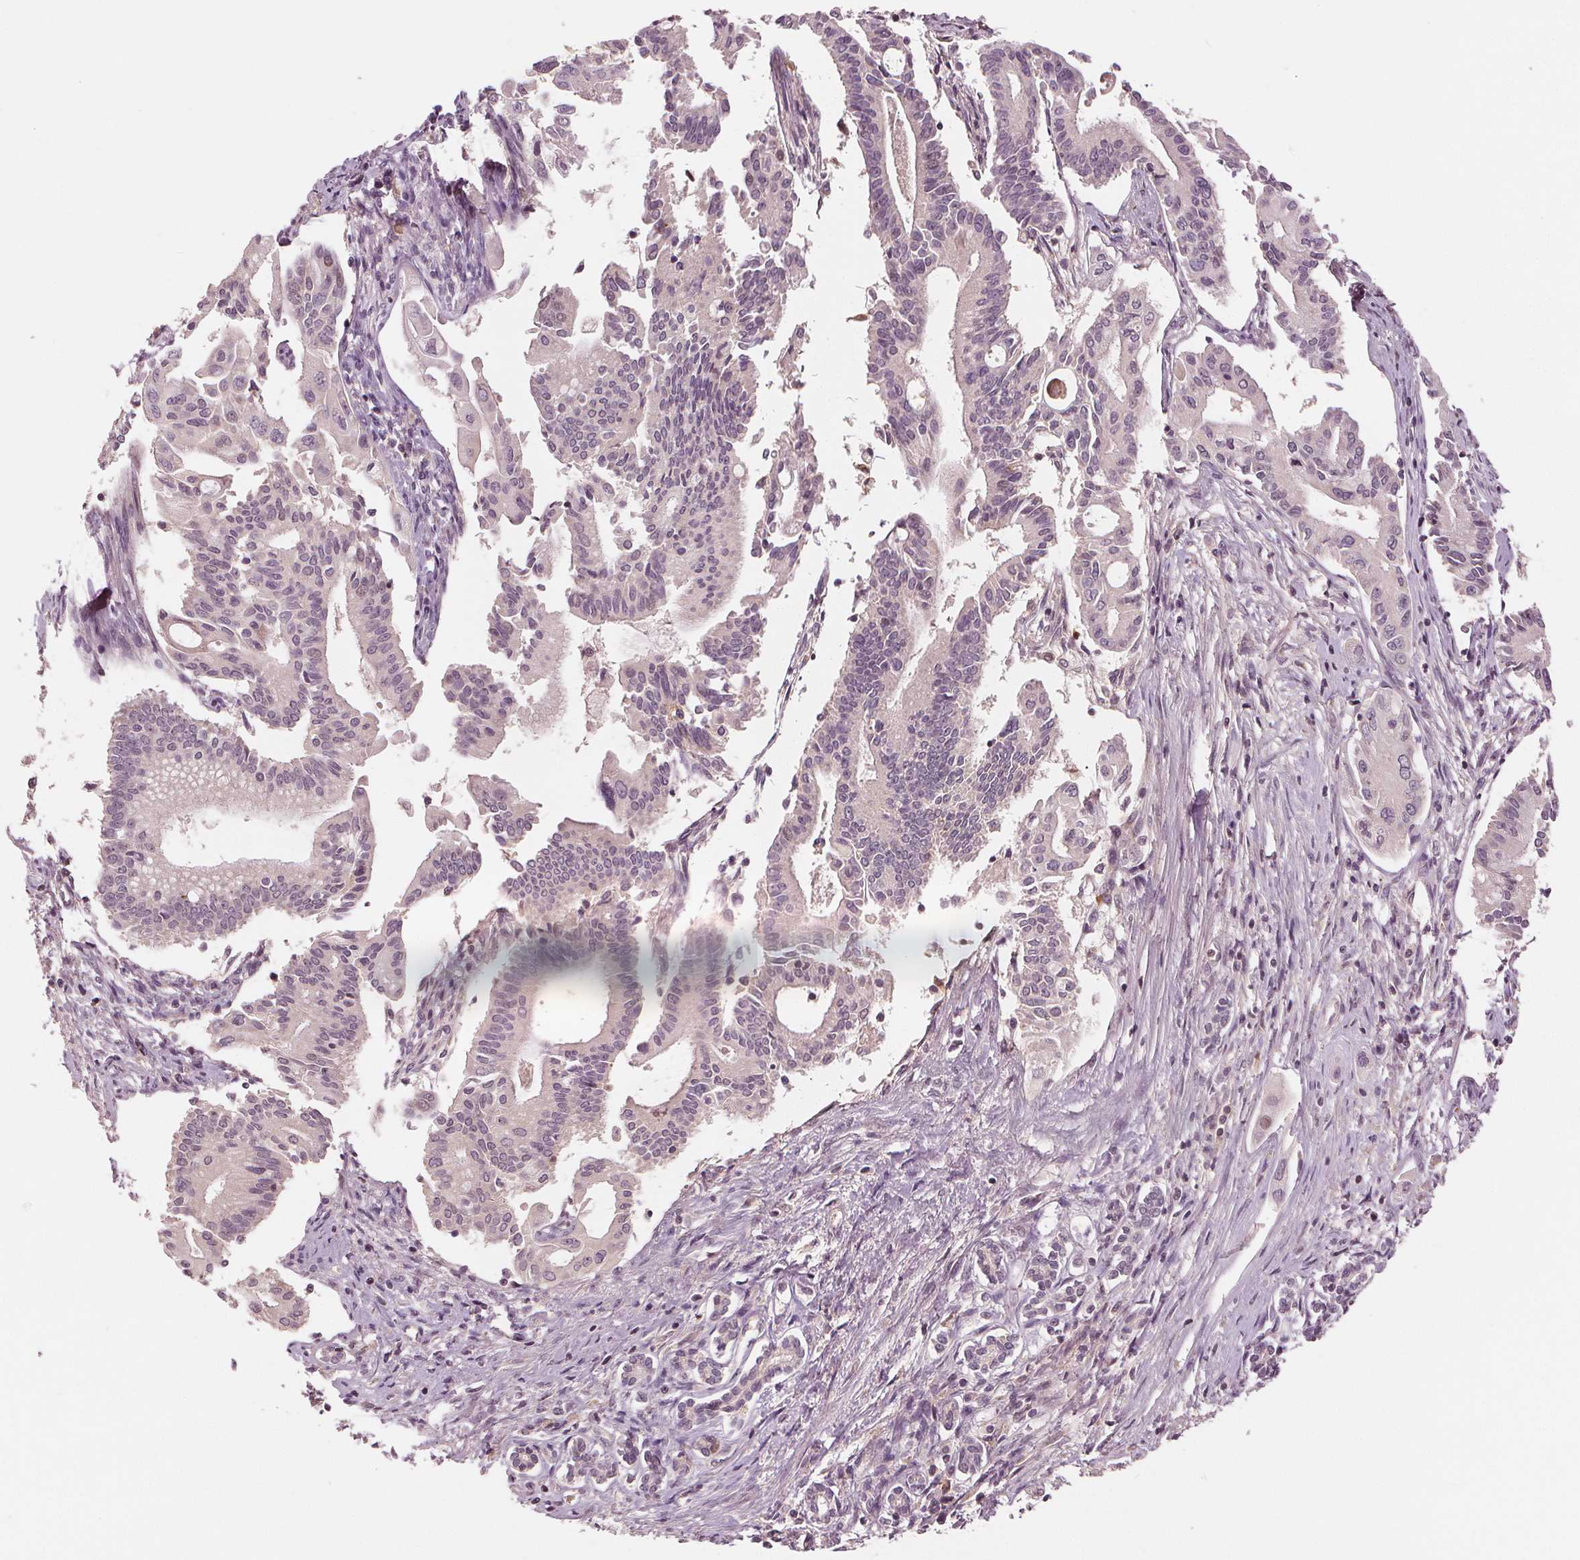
{"staining": {"intensity": "negative", "quantity": "none", "location": "none"}, "tissue": "pancreatic cancer", "cell_type": "Tumor cells", "image_type": "cancer", "snomed": [{"axis": "morphology", "description": "Adenocarcinoma, NOS"}, {"axis": "topography", "description": "Pancreas"}], "caption": "Human adenocarcinoma (pancreatic) stained for a protein using immunohistochemistry displays no positivity in tumor cells.", "gene": "SLC34A1", "patient": {"sex": "female", "age": 68}}